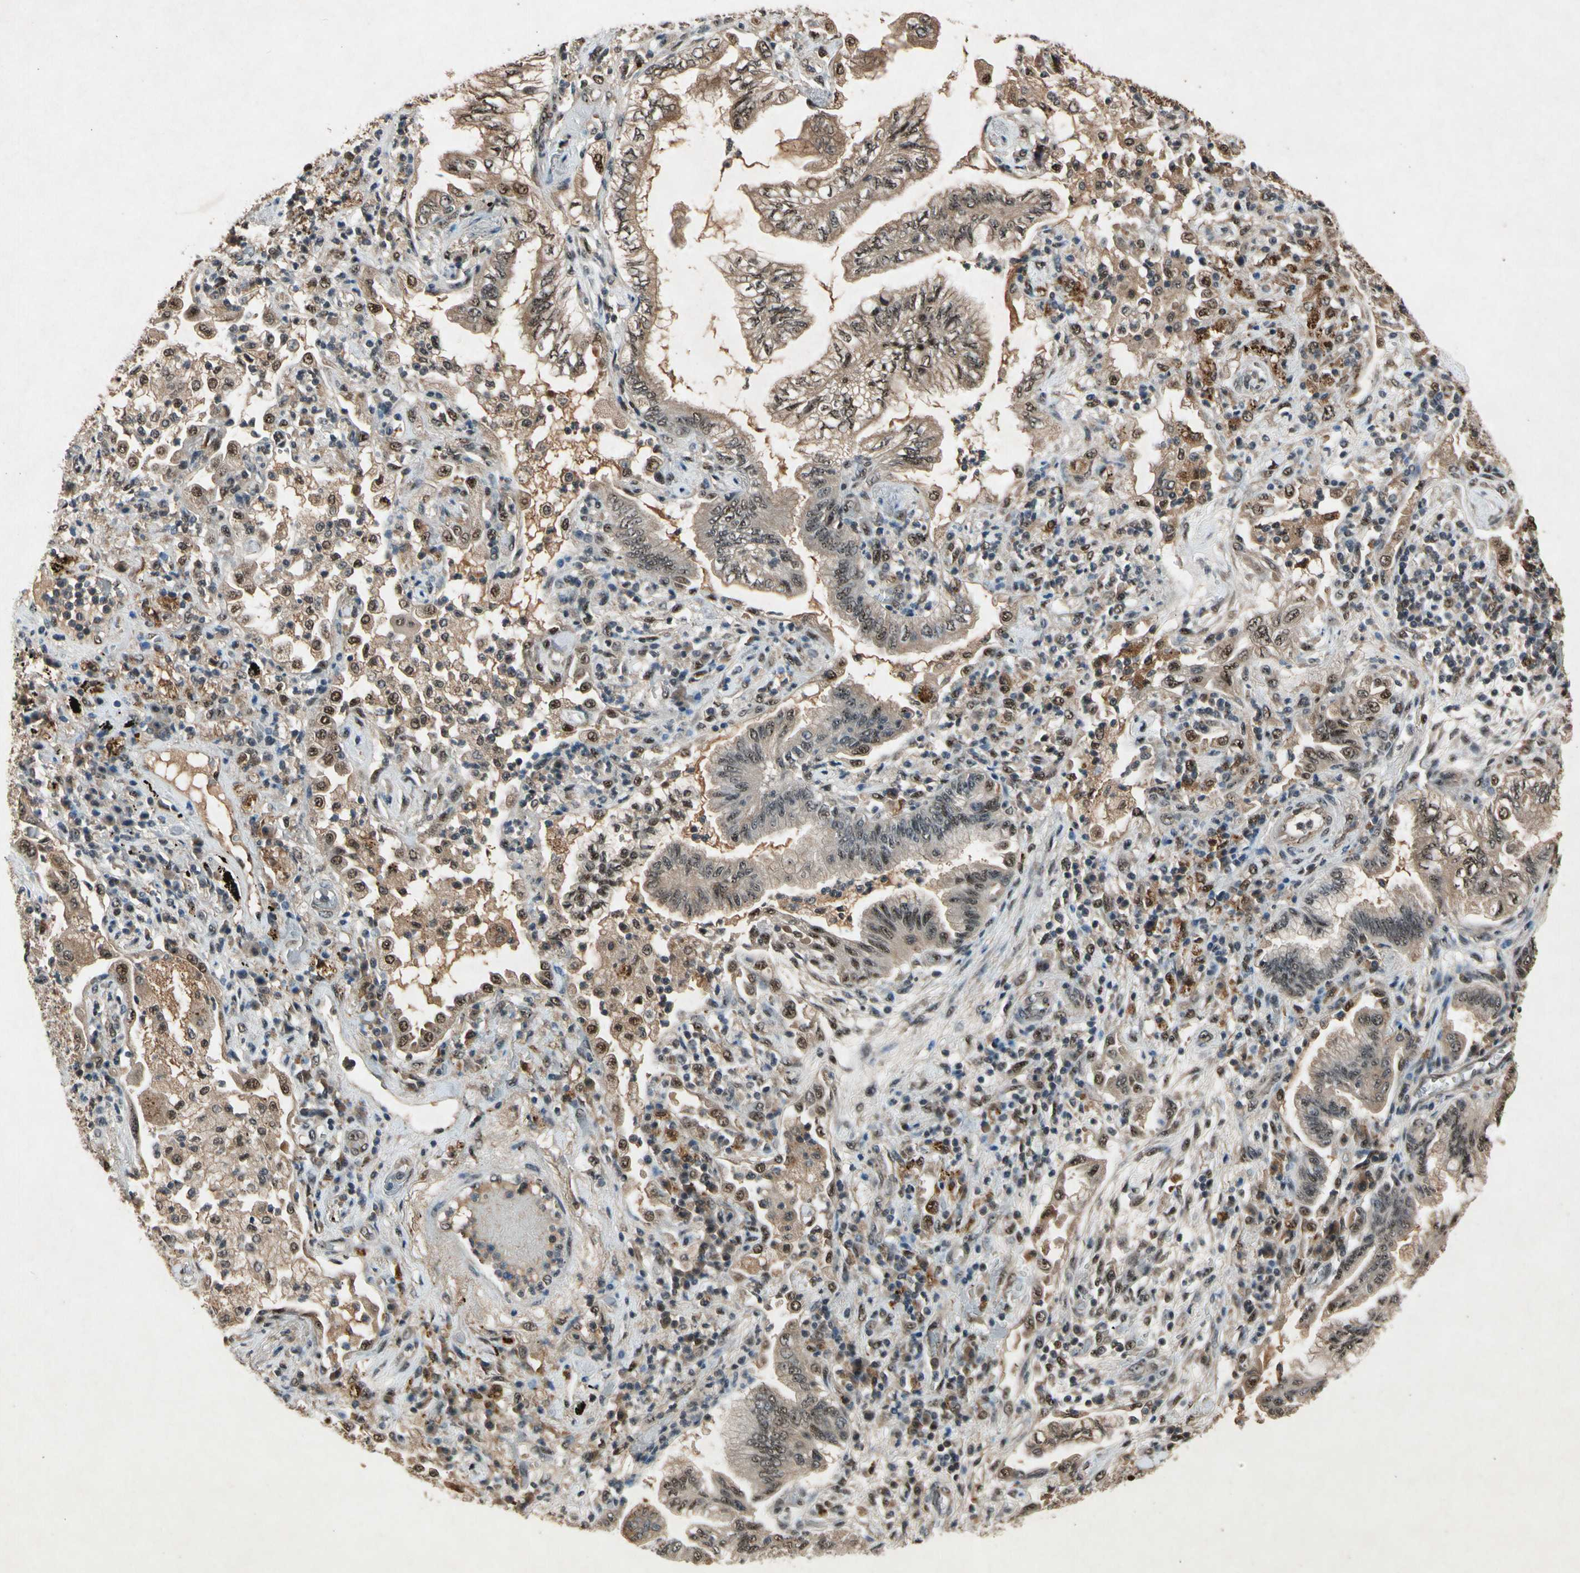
{"staining": {"intensity": "moderate", "quantity": ">75%", "location": "cytoplasmic/membranous,nuclear"}, "tissue": "lung cancer", "cell_type": "Tumor cells", "image_type": "cancer", "snomed": [{"axis": "morphology", "description": "Normal tissue, NOS"}, {"axis": "morphology", "description": "Adenocarcinoma, NOS"}, {"axis": "topography", "description": "Bronchus"}, {"axis": "topography", "description": "Lung"}], "caption": "Immunohistochemistry (DAB (3,3'-diaminobenzidine)) staining of human lung adenocarcinoma demonstrates moderate cytoplasmic/membranous and nuclear protein staining in about >75% of tumor cells.", "gene": "PML", "patient": {"sex": "female", "age": 70}}